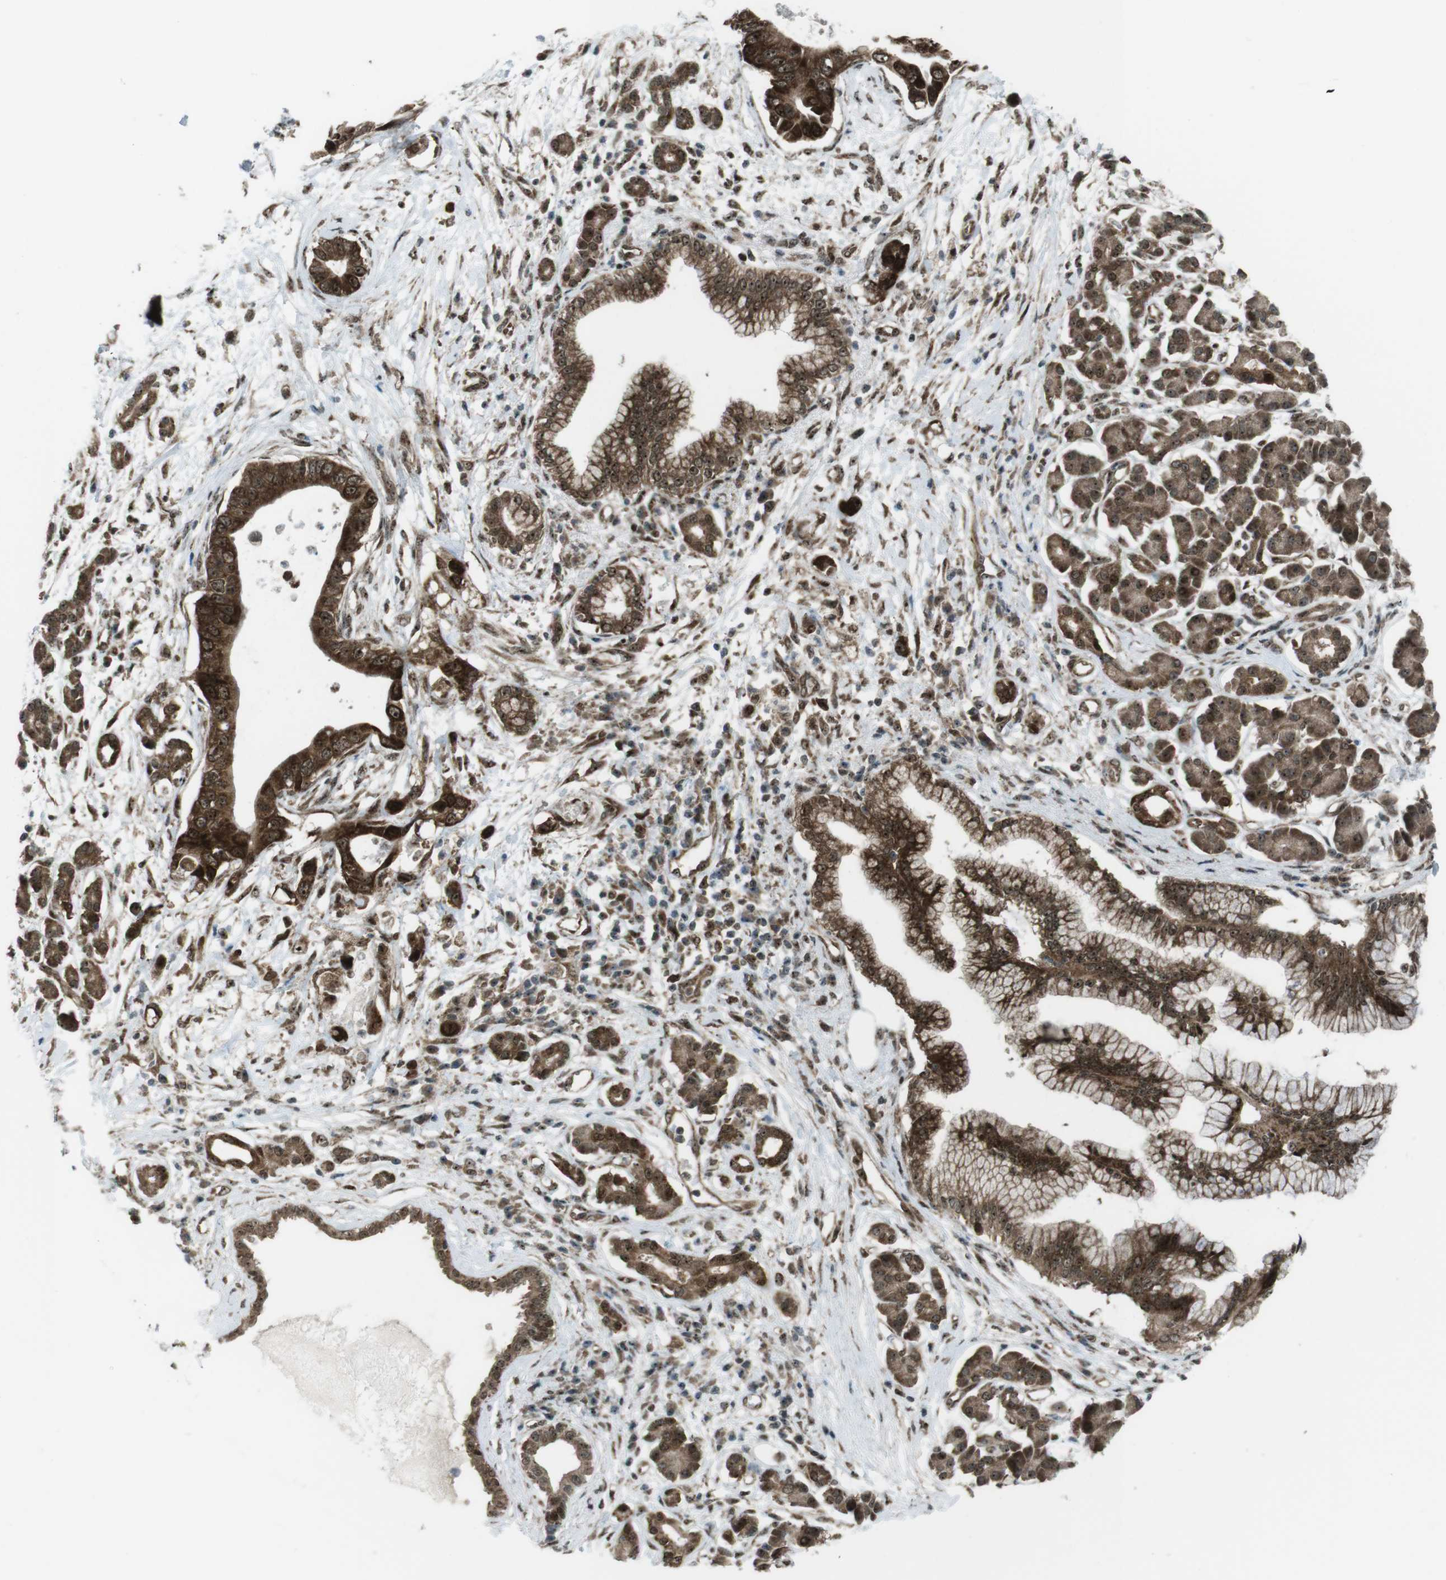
{"staining": {"intensity": "strong", "quantity": ">75%", "location": "cytoplasmic/membranous,nuclear"}, "tissue": "pancreatic cancer", "cell_type": "Tumor cells", "image_type": "cancer", "snomed": [{"axis": "morphology", "description": "Adenocarcinoma, NOS"}, {"axis": "topography", "description": "Pancreas"}], "caption": "Tumor cells display high levels of strong cytoplasmic/membranous and nuclear positivity in about >75% of cells in human pancreatic cancer (adenocarcinoma).", "gene": "CSNK1D", "patient": {"sex": "male", "age": 77}}